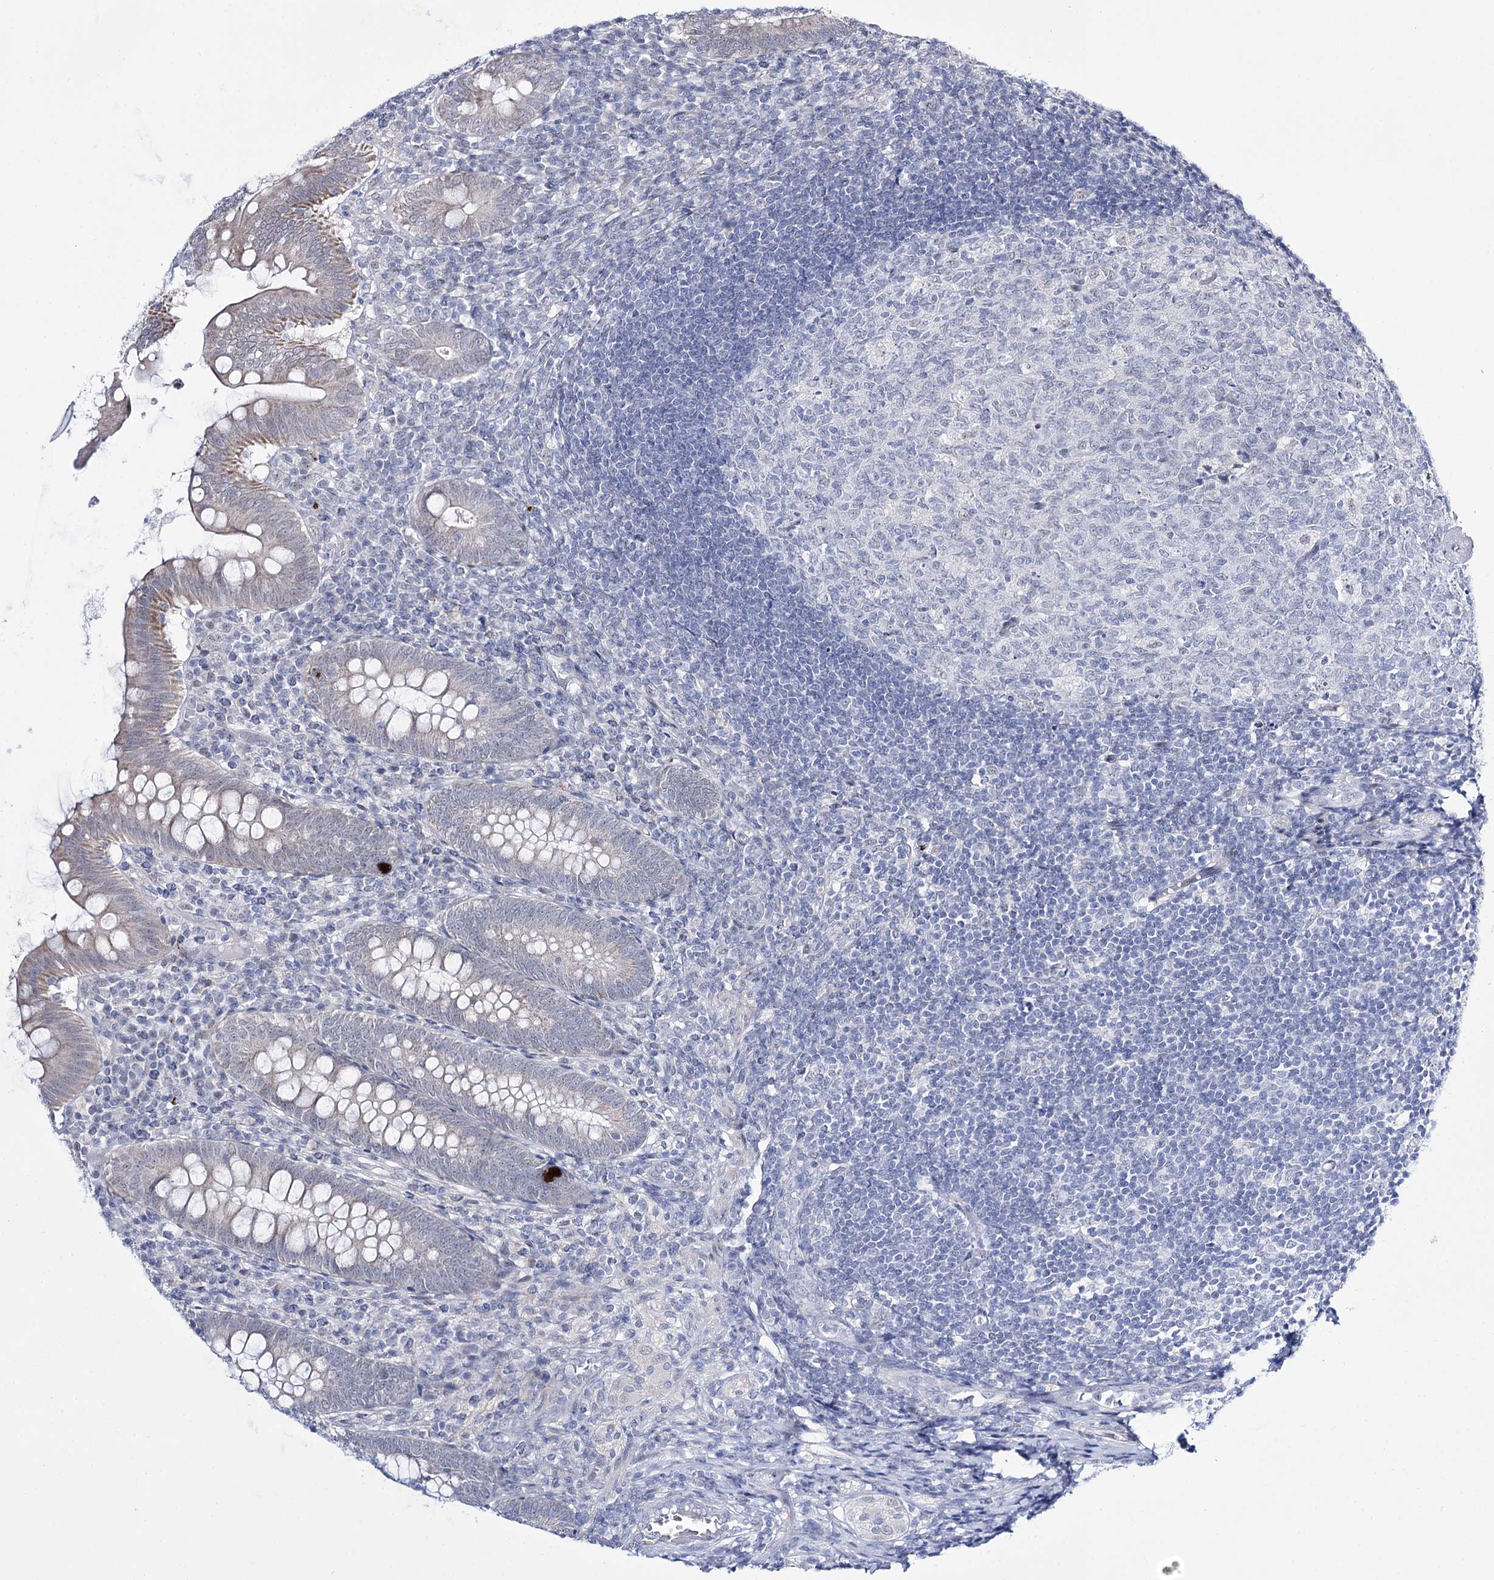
{"staining": {"intensity": "moderate", "quantity": "<25%", "location": "cytoplasmic/membranous"}, "tissue": "appendix", "cell_type": "Glandular cells", "image_type": "normal", "snomed": [{"axis": "morphology", "description": "Normal tissue, NOS"}, {"axis": "topography", "description": "Appendix"}], "caption": "Protein expression analysis of benign human appendix reveals moderate cytoplasmic/membranous positivity in approximately <25% of glandular cells. The staining is performed using DAB (3,3'-diaminobenzidine) brown chromogen to label protein expression. The nuclei are counter-stained blue using hematoxylin.", "gene": "RBM15B", "patient": {"sex": "male", "age": 14}}